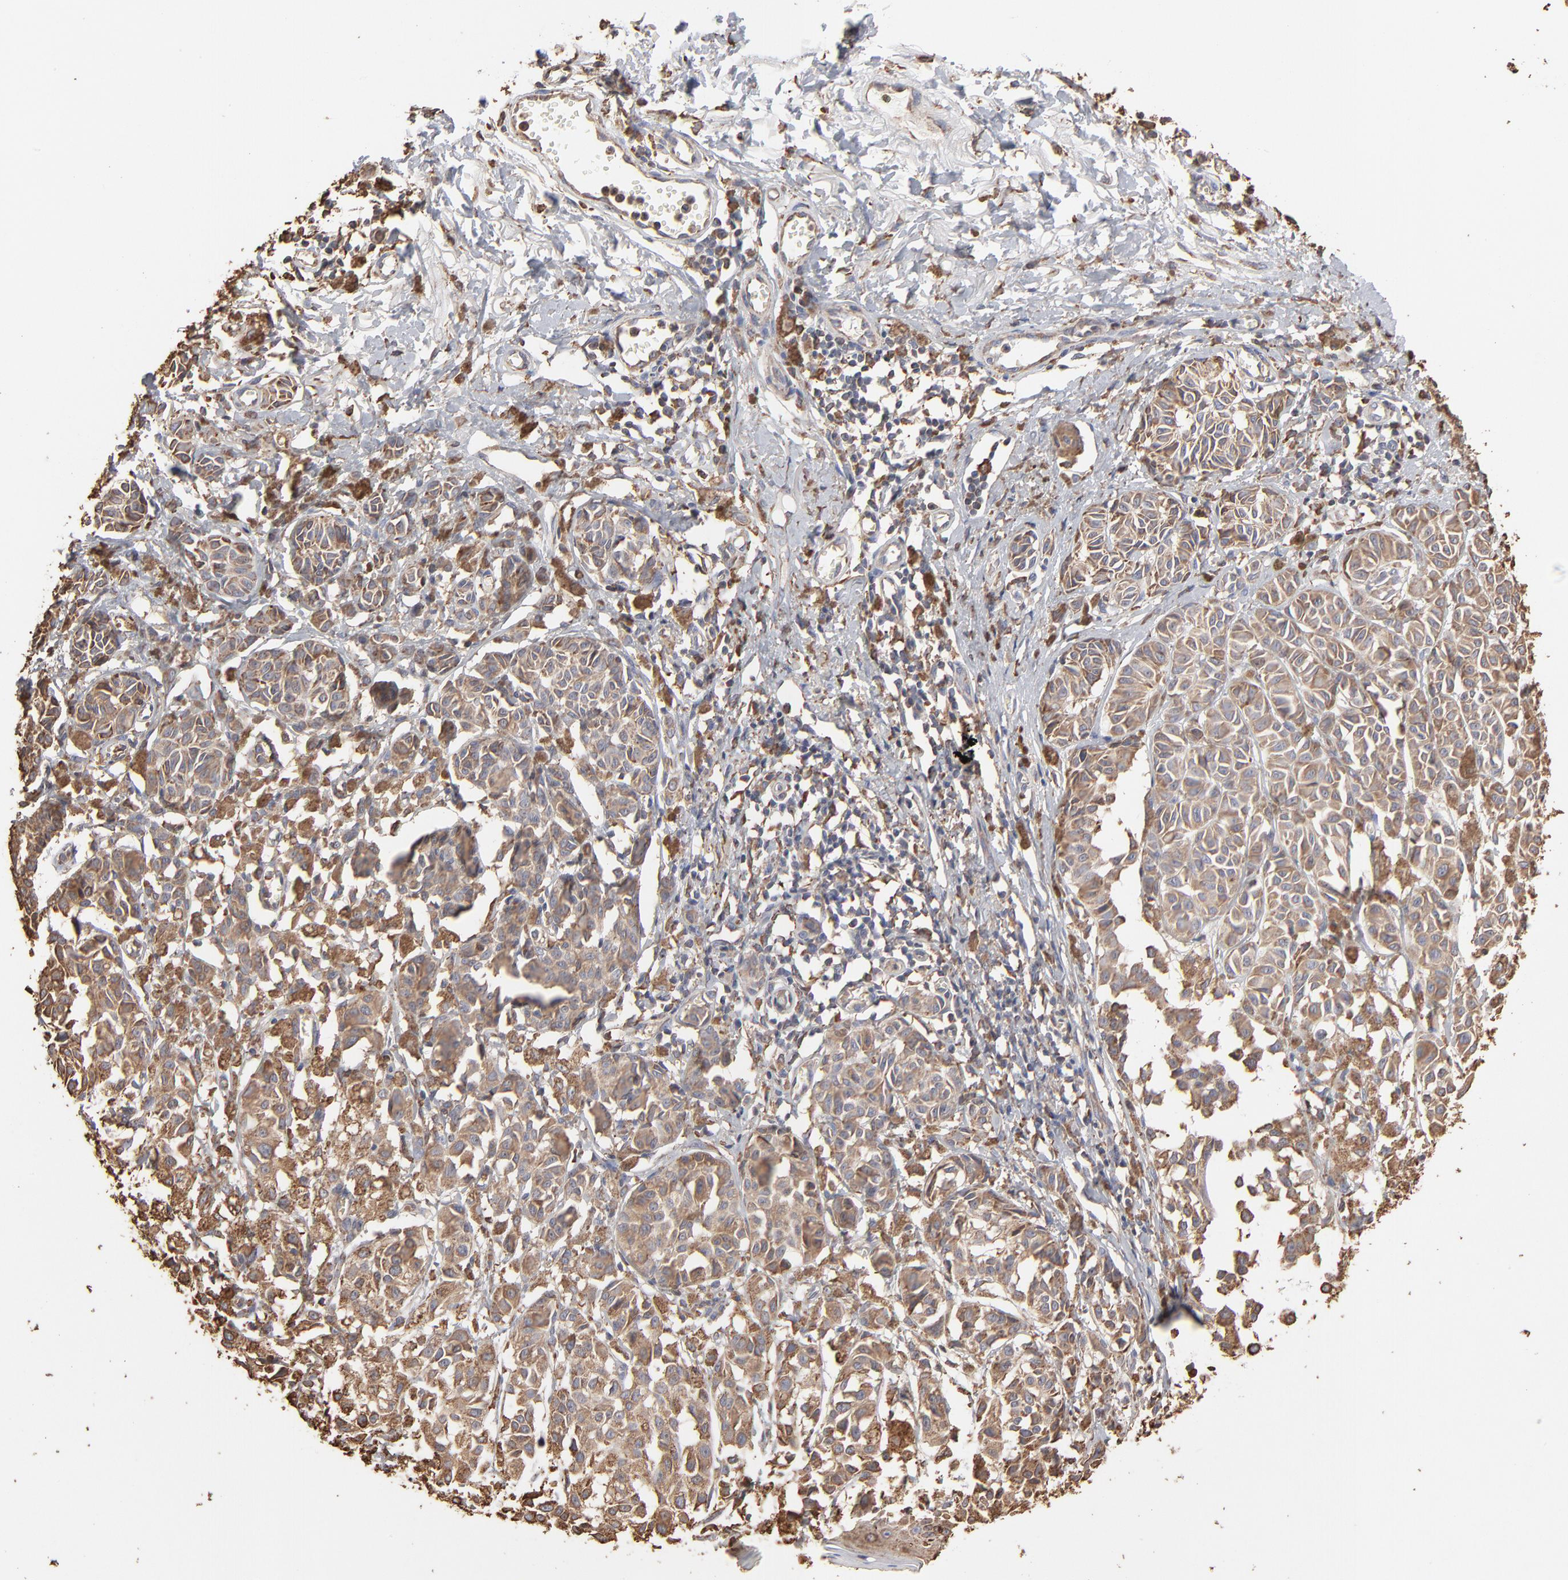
{"staining": {"intensity": "moderate", "quantity": ">75%", "location": "cytoplasmic/membranous"}, "tissue": "melanoma", "cell_type": "Tumor cells", "image_type": "cancer", "snomed": [{"axis": "morphology", "description": "Malignant melanoma, NOS"}, {"axis": "topography", "description": "Skin"}], "caption": "This image demonstrates malignant melanoma stained with immunohistochemistry to label a protein in brown. The cytoplasmic/membranous of tumor cells show moderate positivity for the protein. Nuclei are counter-stained blue.", "gene": "PDIA3", "patient": {"sex": "male", "age": 76}}